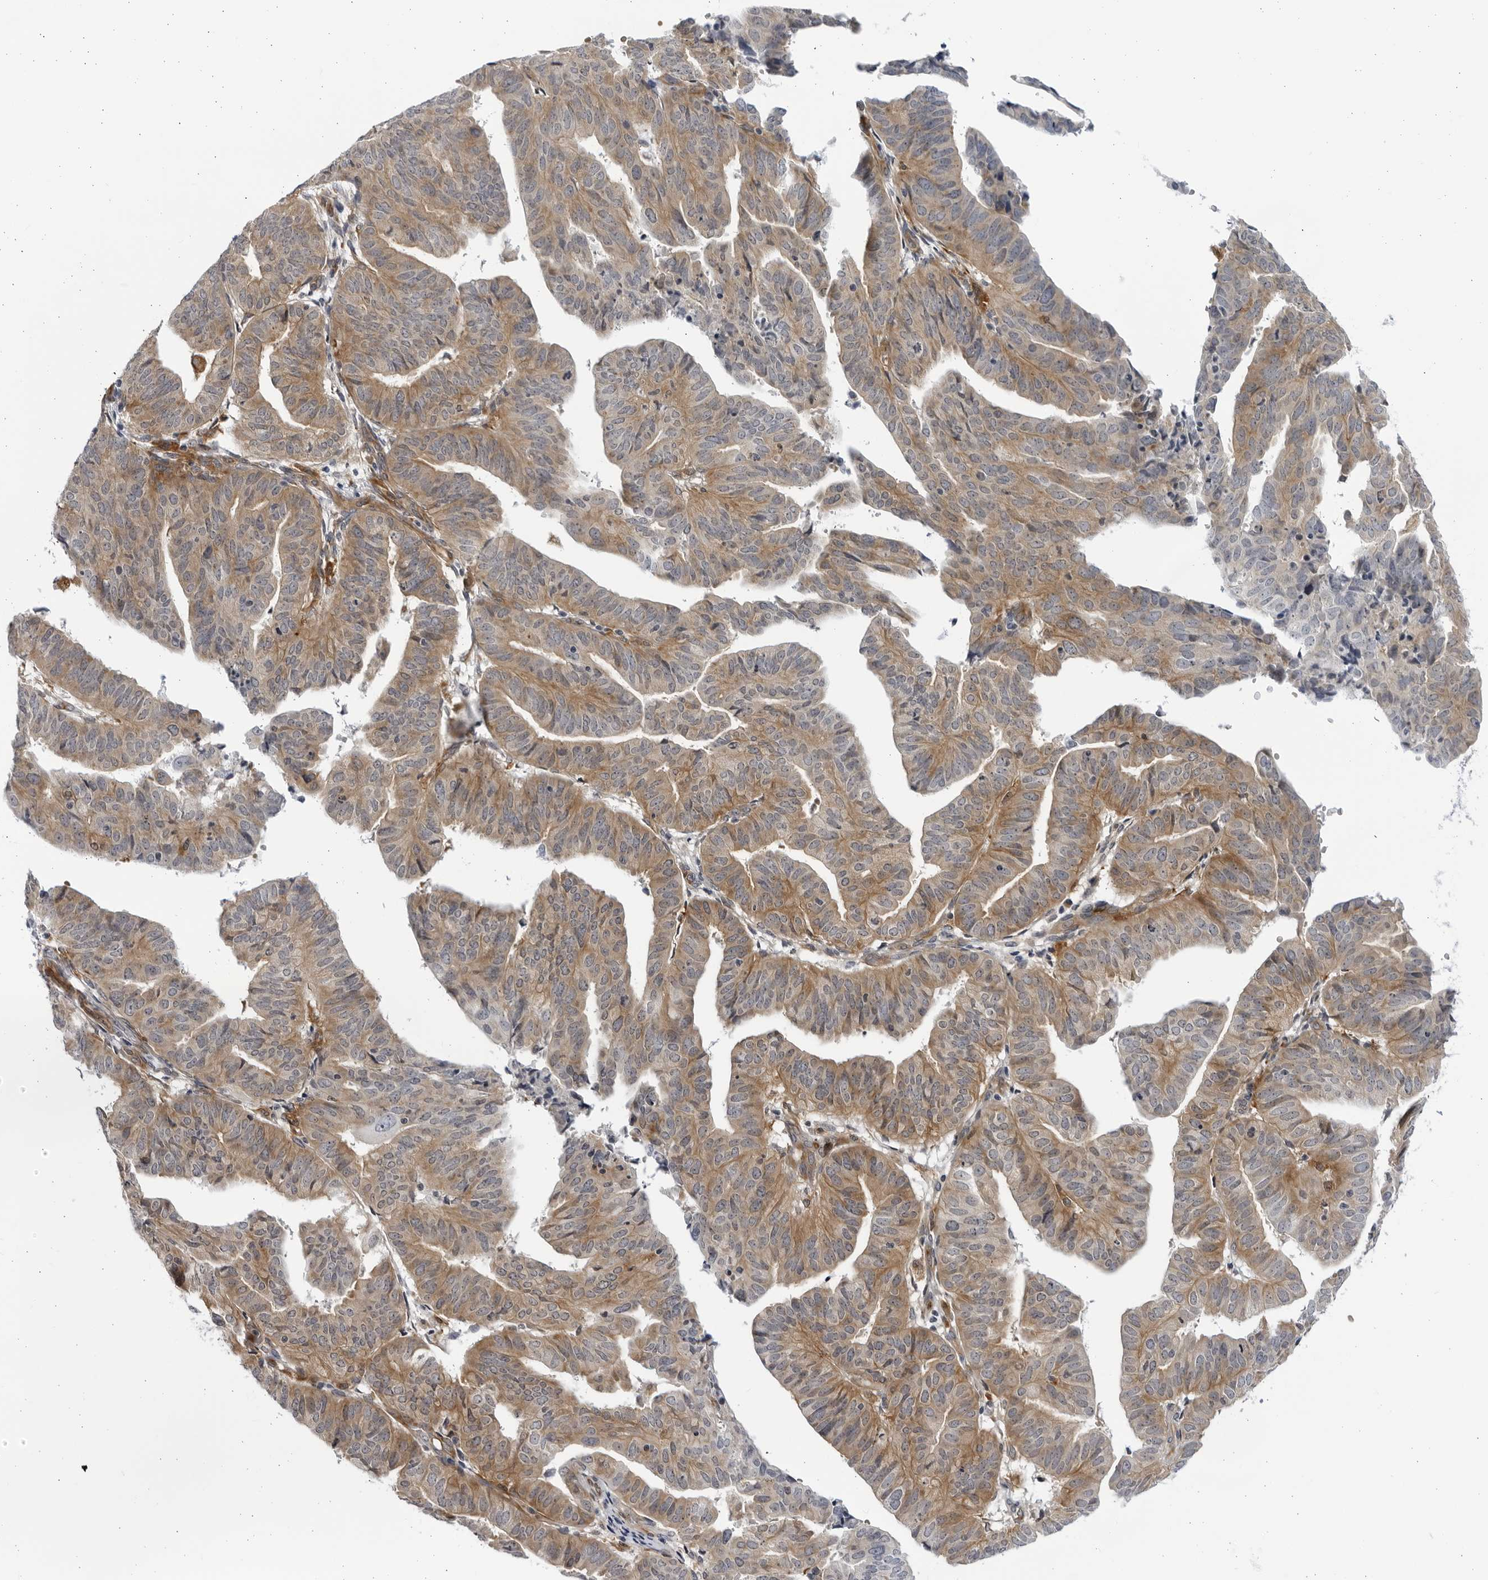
{"staining": {"intensity": "weak", "quantity": ">75%", "location": "cytoplasmic/membranous"}, "tissue": "endometrial cancer", "cell_type": "Tumor cells", "image_type": "cancer", "snomed": [{"axis": "morphology", "description": "Adenocarcinoma, NOS"}, {"axis": "topography", "description": "Uterus"}], "caption": "Immunohistochemistry (IHC) of adenocarcinoma (endometrial) reveals low levels of weak cytoplasmic/membranous positivity in approximately >75% of tumor cells.", "gene": "BMP2K", "patient": {"sex": "female", "age": 77}}